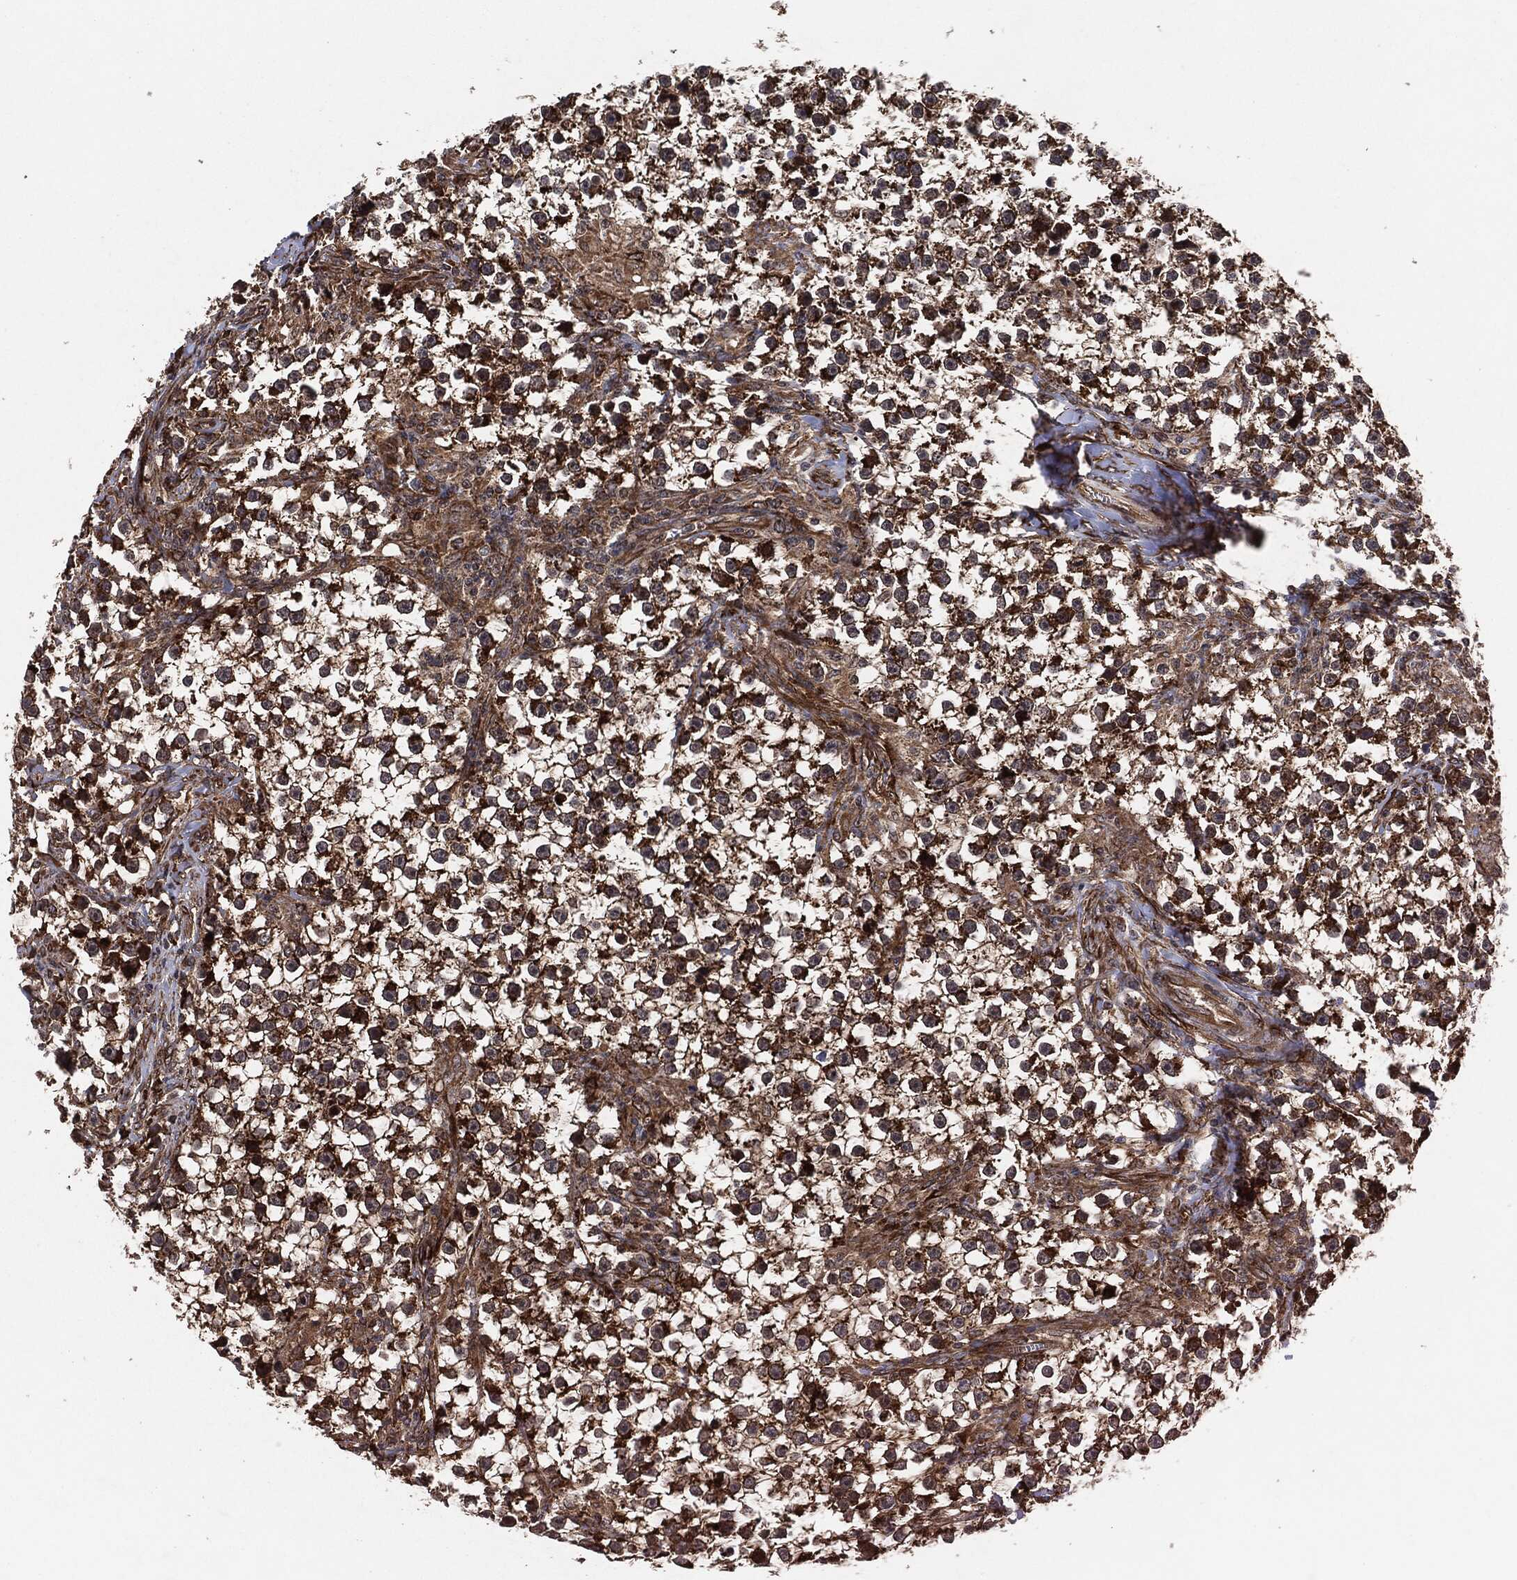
{"staining": {"intensity": "strong", "quantity": ">75%", "location": "cytoplasmic/membranous"}, "tissue": "testis cancer", "cell_type": "Tumor cells", "image_type": "cancer", "snomed": [{"axis": "morphology", "description": "Seminoma, NOS"}, {"axis": "topography", "description": "Testis"}], "caption": "Testis cancer stained for a protein (brown) reveals strong cytoplasmic/membranous positive positivity in about >75% of tumor cells.", "gene": "BCAR1", "patient": {"sex": "male", "age": 59}}